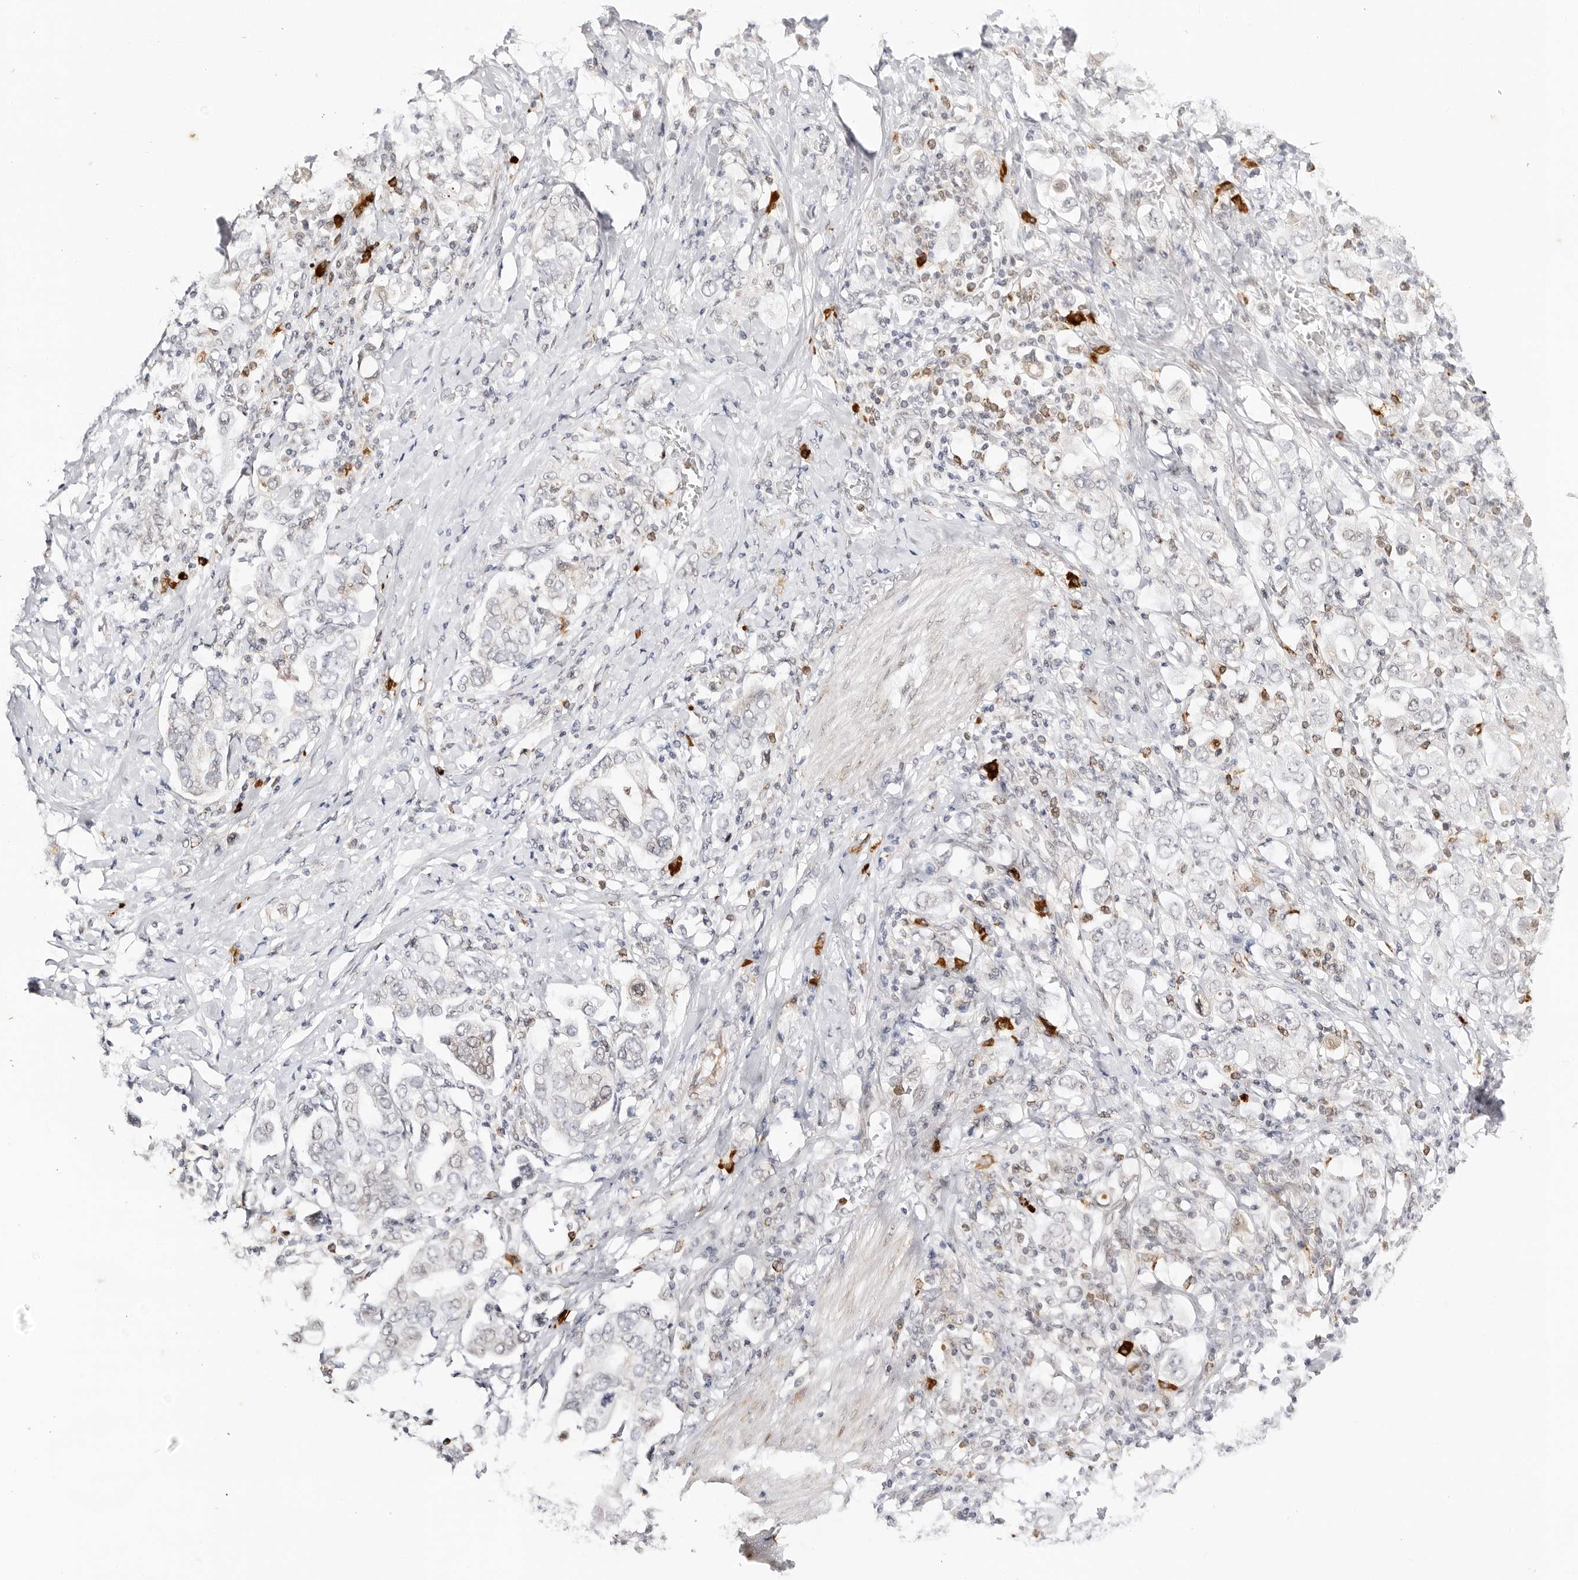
{"staining": {"intensity": "negative", "quantity": "none", "location": "none"}, "tissue": "stomach cancer", "cell_type": "Tumor cells", "image_type": "cancer", "snomed": [{"axis": "morphology", "description": "Adenocarcinoma, NOS"}, {"axis": "topography", "description": "Stomach, upper"}], "caption": "A high-resolution micrograph shows immunohistochemistry (IHC) staining of adenocarcinoma (stomach), which exhibits no significant positivity in tumor cells. (DAB (3,3'-diaminobenzidine) immunohistochemistry (IHC) visualized using brightfield microscopy, high magnification).", "gene": "HIPK3", "patient": {"sex": "male", "age": 62}}